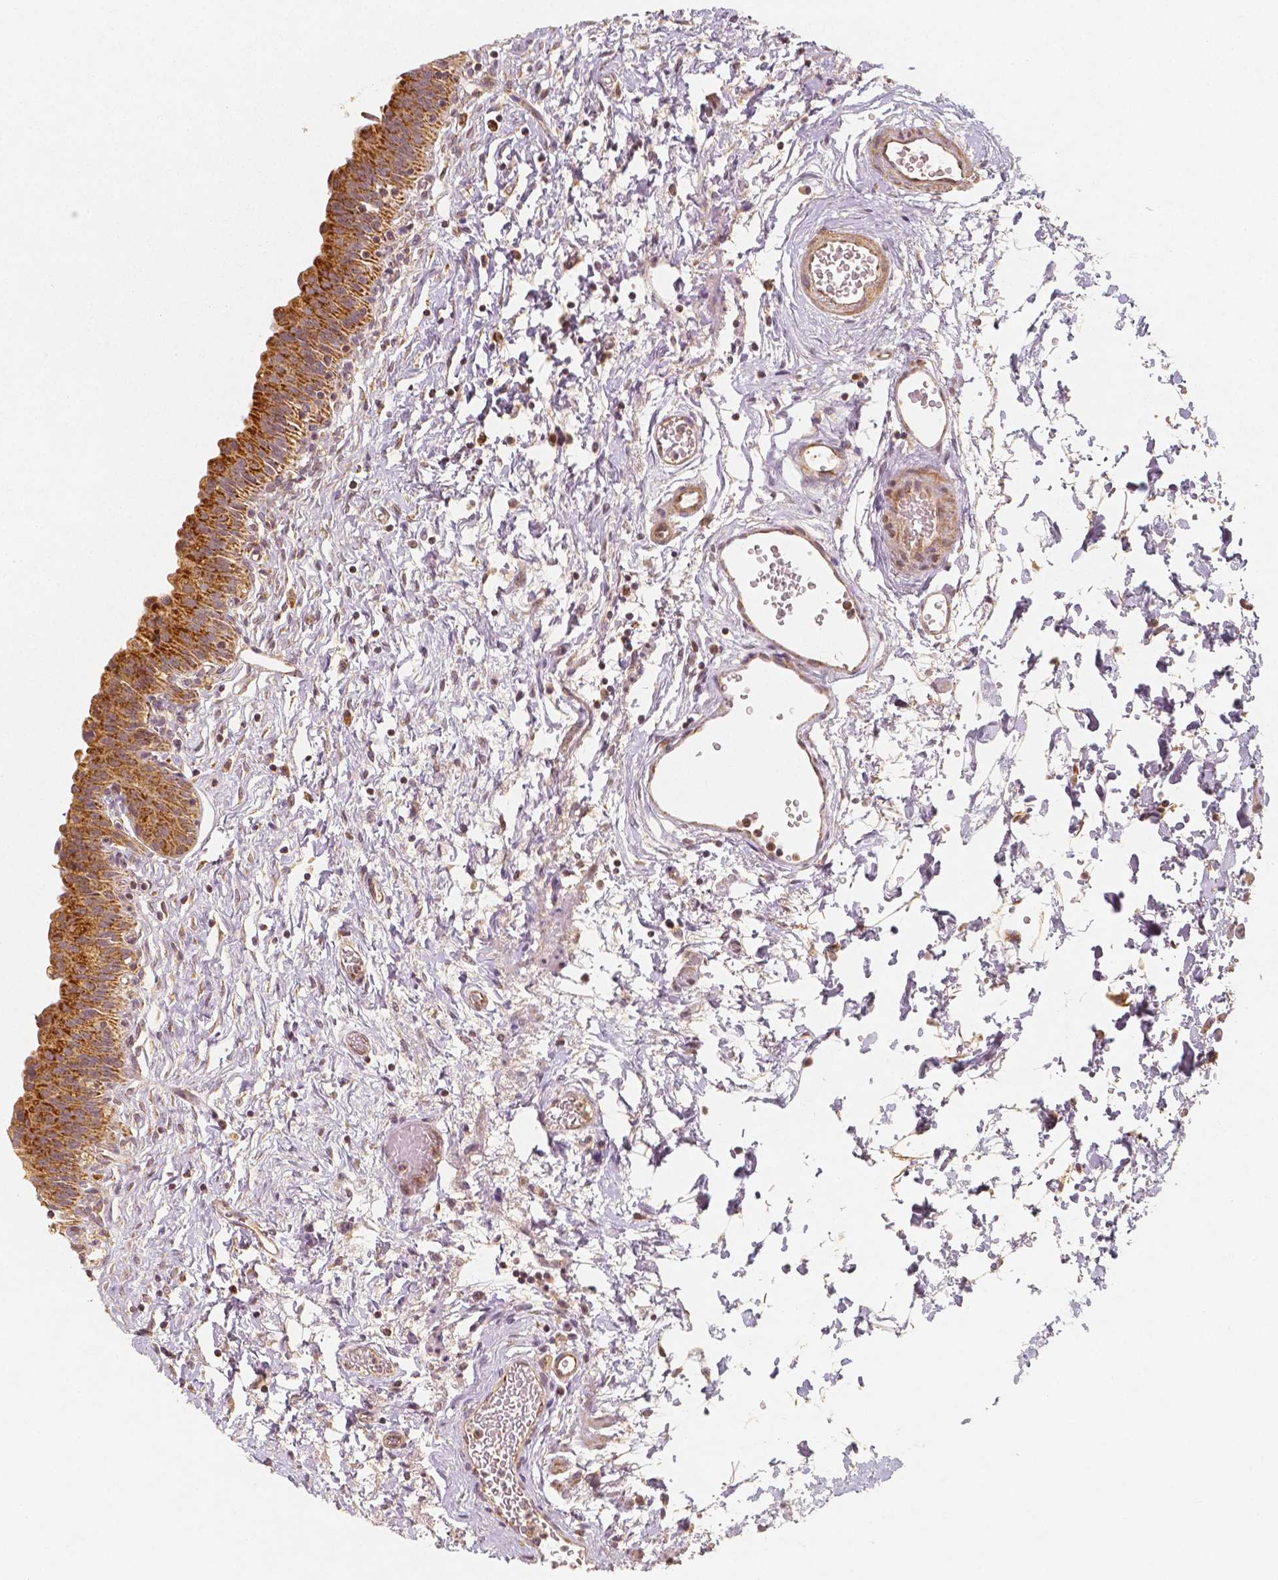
{"staining": {"intensity": "strong", "quantity": ">75%", "location": "cytoplasmic/membranous"}, "tissue": "urinary bladder", "cell_type": "Urothelial cells", "image_type": "normal", "snomed": [{"axis": "morphology", "description": "Normal tissue, NOS"}, {"axis": "topography", "description": "Urinary bladder"}], "caption": "Immunohistochemical staining of normal human urinary bladder reveals strong cytoplasmic/membranous protein positivity in approximately >75% of urothelial cells. (DAB (3,3'-diaminobenzidine) = brown stain, brightfield microscopy at high magnification).", "gene": "PGAM5", "patient": {"sex": "male", "age": 56}}